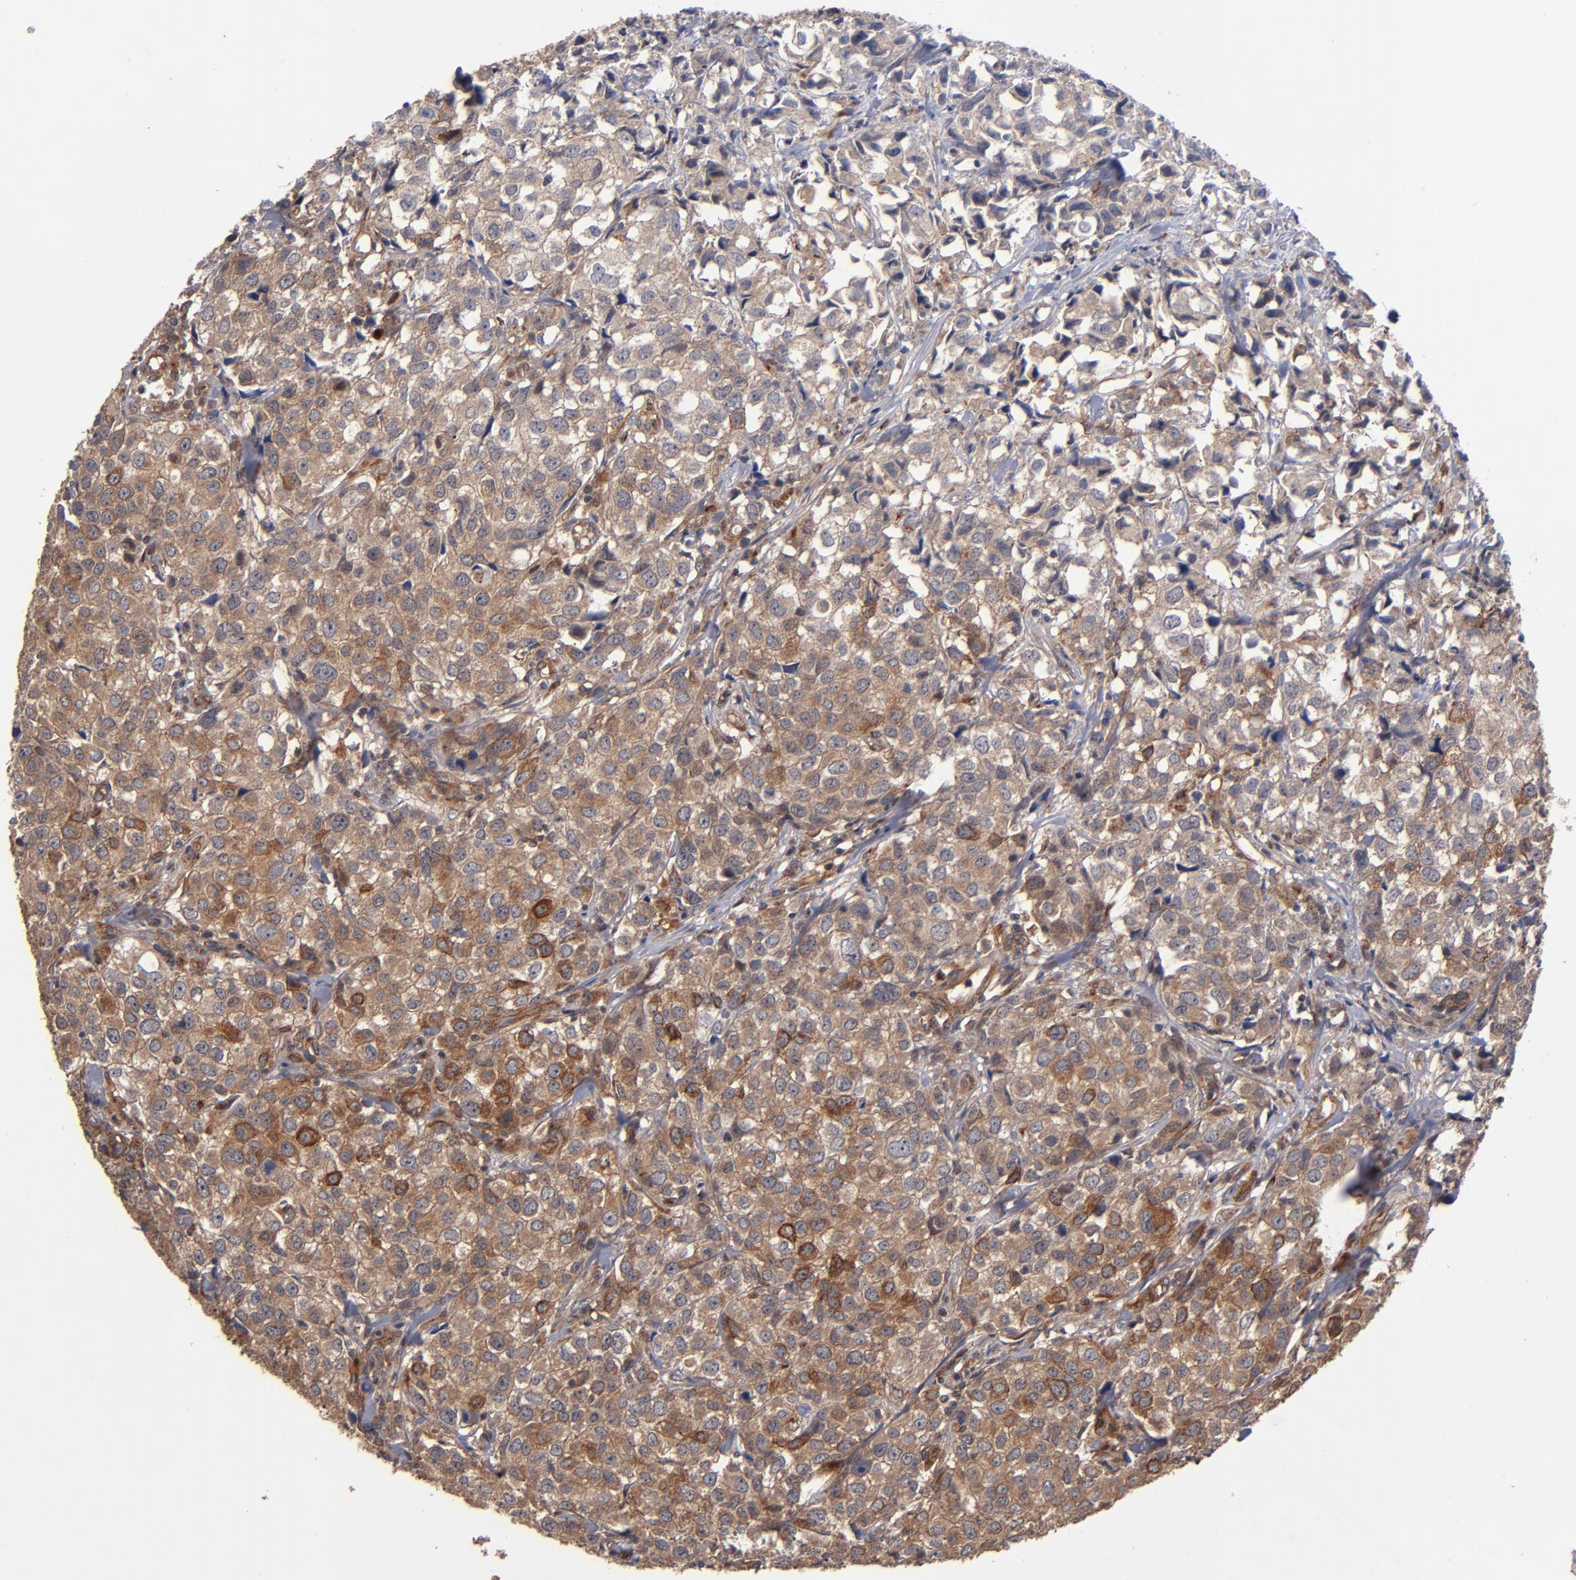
{"staining": {"intensity": "moderate", "quantity": ">75%", "location": "cytoplasmic/membranous"}, "tissue": "urothelial cancer", "cell_type": "Tumor cells", "image_type": "cancer", "snomed": [{"axis": "morphology", "description": "Urothelial carcinoma, High grade"}, {"axis": "topography", "description": "Urinary bladder"}], "caption": "Immunohistochemistry (DAB) staining of human urothelial carcinoma (high-grade) exhibits moderate cytoplasmic/membranous protein expression in approximately >75% of tumor cells.", "gene": "BDKRB1", "patient": {"sex": "female", "age": 75}}